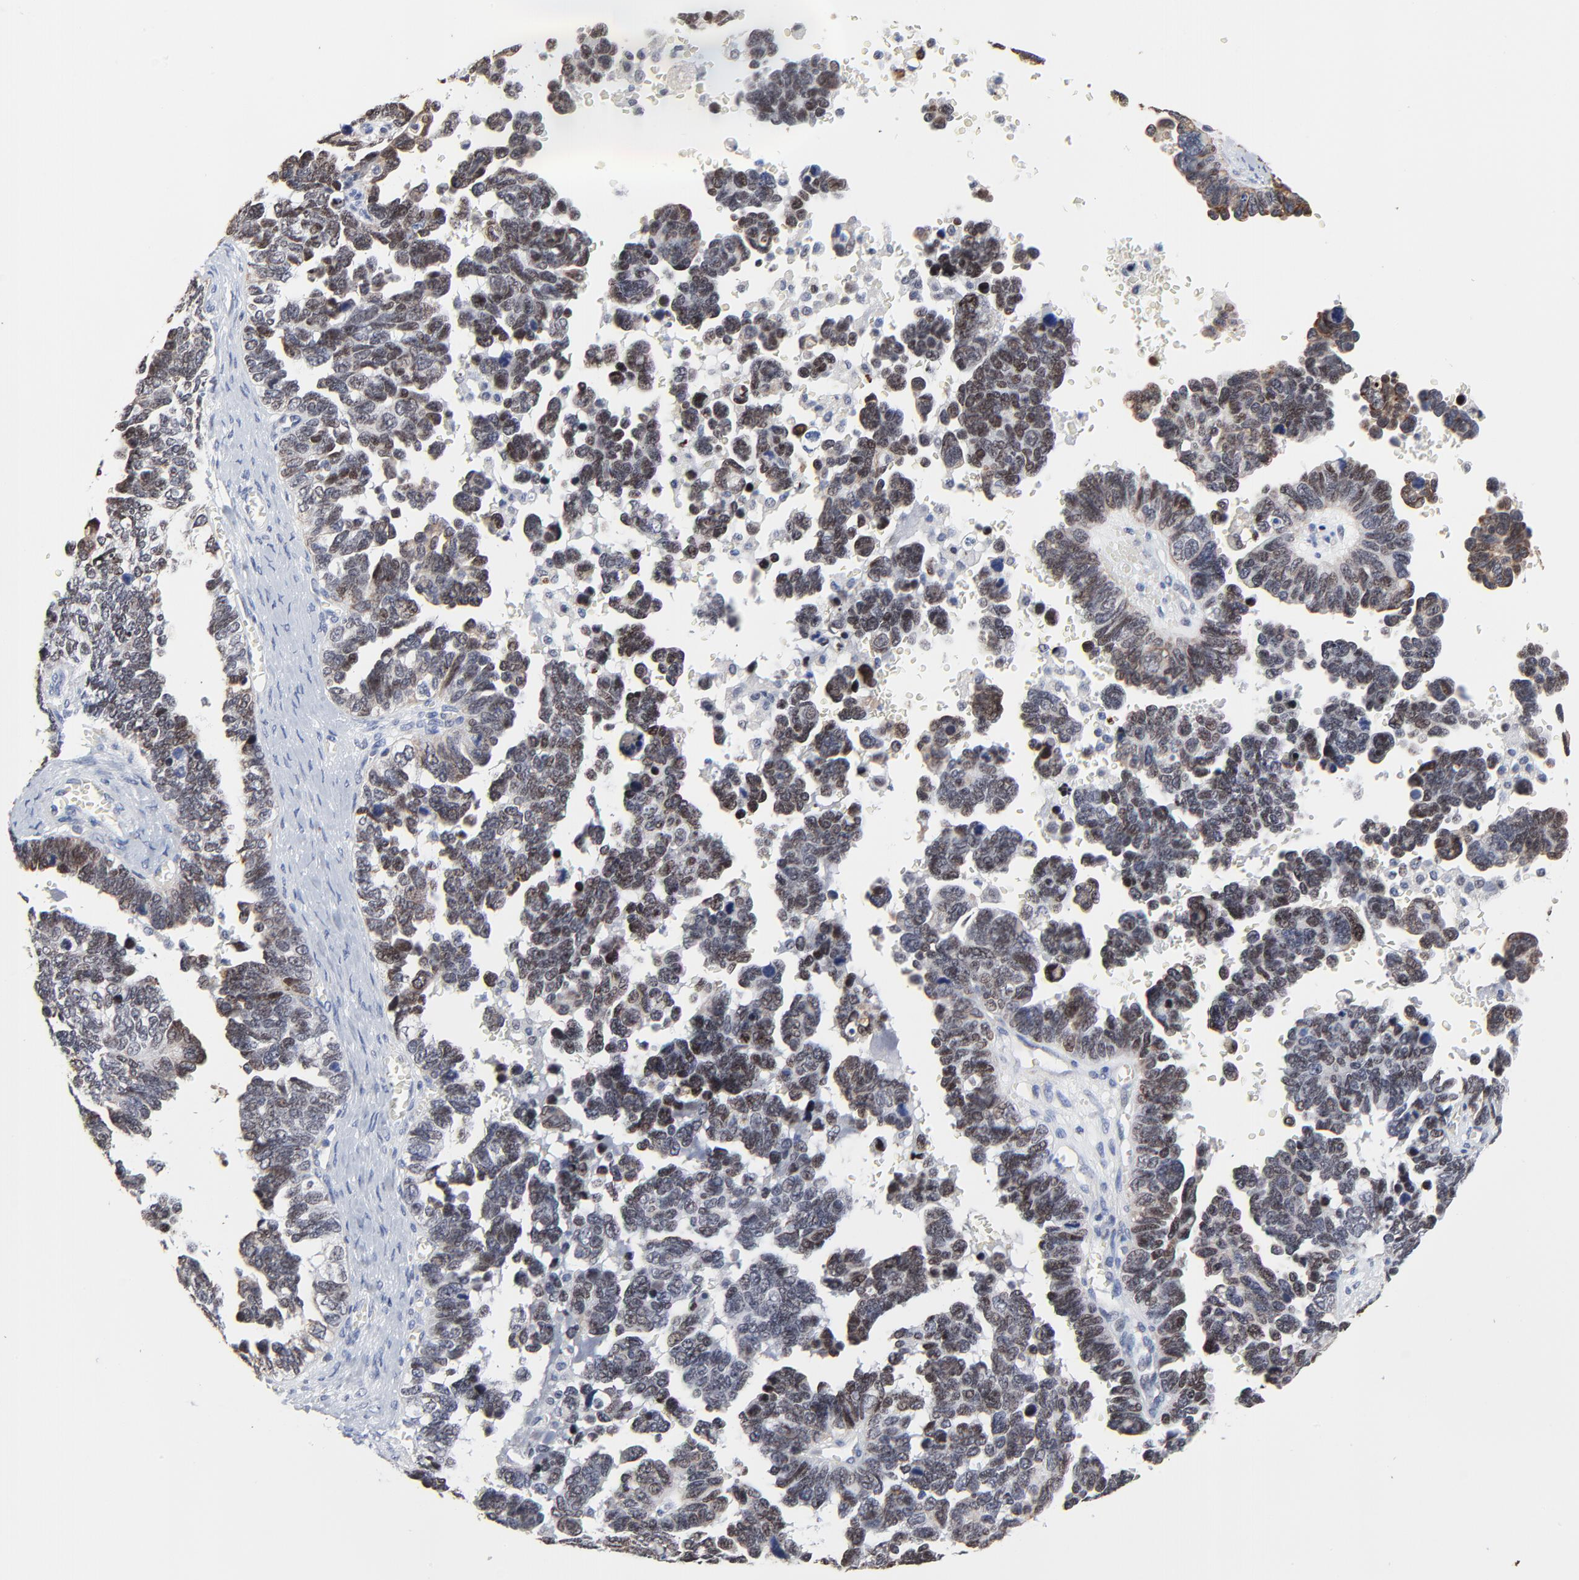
{"staining": {"intensity": "moderate", "quantity": "25%-75%", "location": "nuclear"}, "tissue": "ovarian cancer", "cell_type": "Tumor cells", "image_type": "cancer", "snomed": [{"axis": "morphology", "description": "Cystadenocarcinoma, serous, NOS"}, {"axis": "topography", "description": "Ovary"}], "caption": "An image of serous cystadenocarcinoma (ovarian) stained for a protein reveals moderate nuclear brown staining in tumor cells.", "gene": "LNX1", "patient": {"sex": "female", "age": 69}}